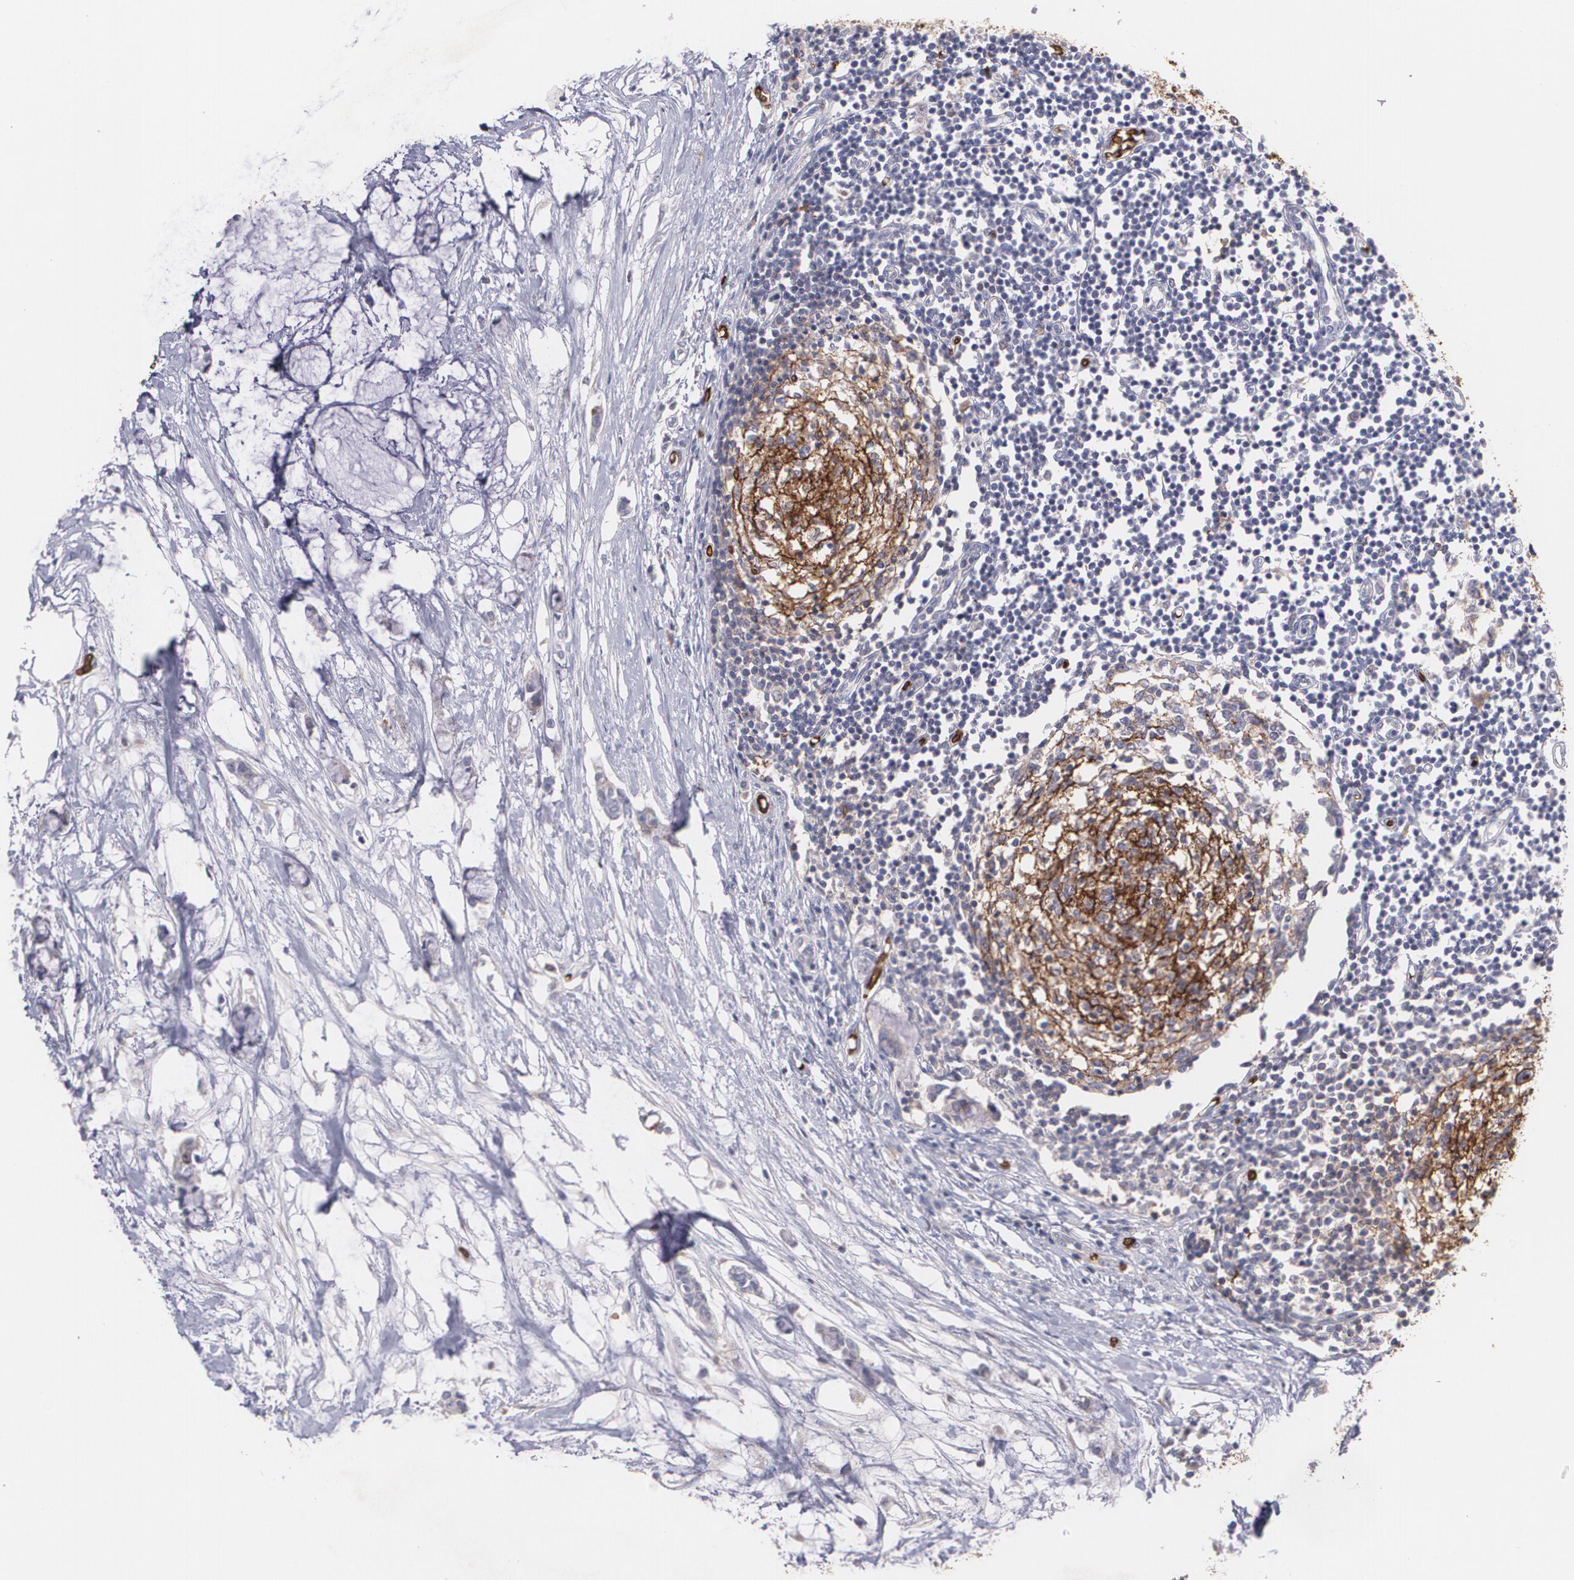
{"staining": {"intensity": "weak", "quantity": ">75%", "location": "cytoplasmic/membranous"}, "tissue": "colorectal cancer", "cell_type": "Tumor cells", "image_type": "cancer", "snomed": [{"axis": "morphology", "description": "Normal tissue, NOS"}, {"axis": "morphology", "description": "Adenocarcinoma, NOS"}, {"axis": "topography", "description": "Colon"}, {"axis": "topography", "description": "Peripheral nerve tissue"}], "caption": "Tumor cells show low levels of weak cytoplasmic/membranous positivity in approximately >75% of cells in colorectal adenocarcinoma.", "gene": "SLC2A1", "patient": {"sex": "male", "age": 14}}